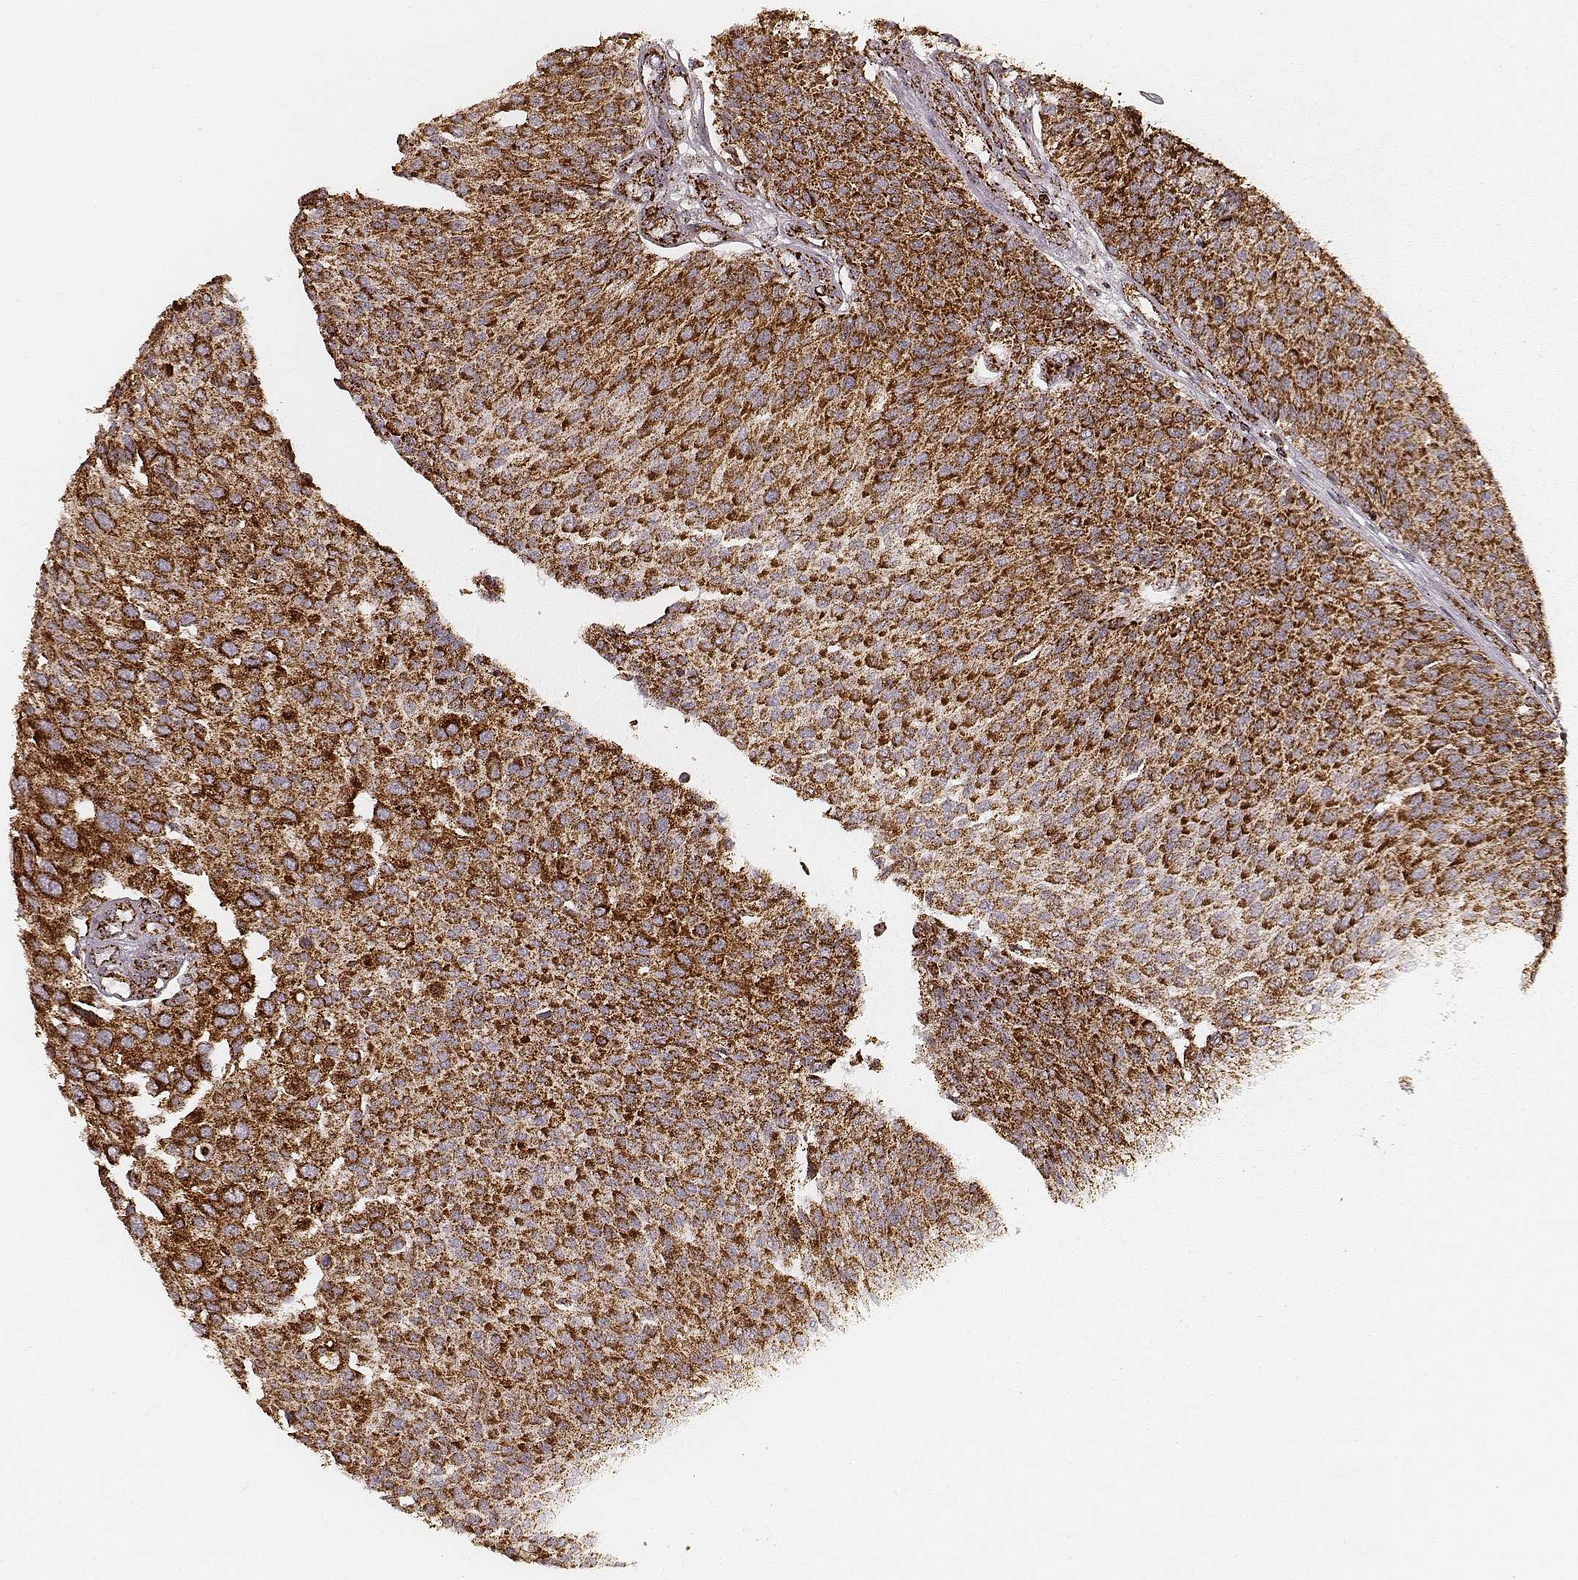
{"staining": {"intensity": "strong", "quantity": ">75%", "location": "cytoplasmic/membranous"}, "tissue": "urothelial cancer", "cell_type": "Tumor cells", "image_type": "cancer", "snomed": [{"axis": "morphology", "description": "Urothelial carcinoma, NOS"}, {"axis": "topography", "description": "Urinary bladder"}], "caption": "Transitional cell carcinoma was stained to show a protein in brown. There is high levels of strong cytoplasmic/membranous expression in approximately >75% of tumor cells.", "gene": "CS", "patient": {"sex": "male", "age": 55}}